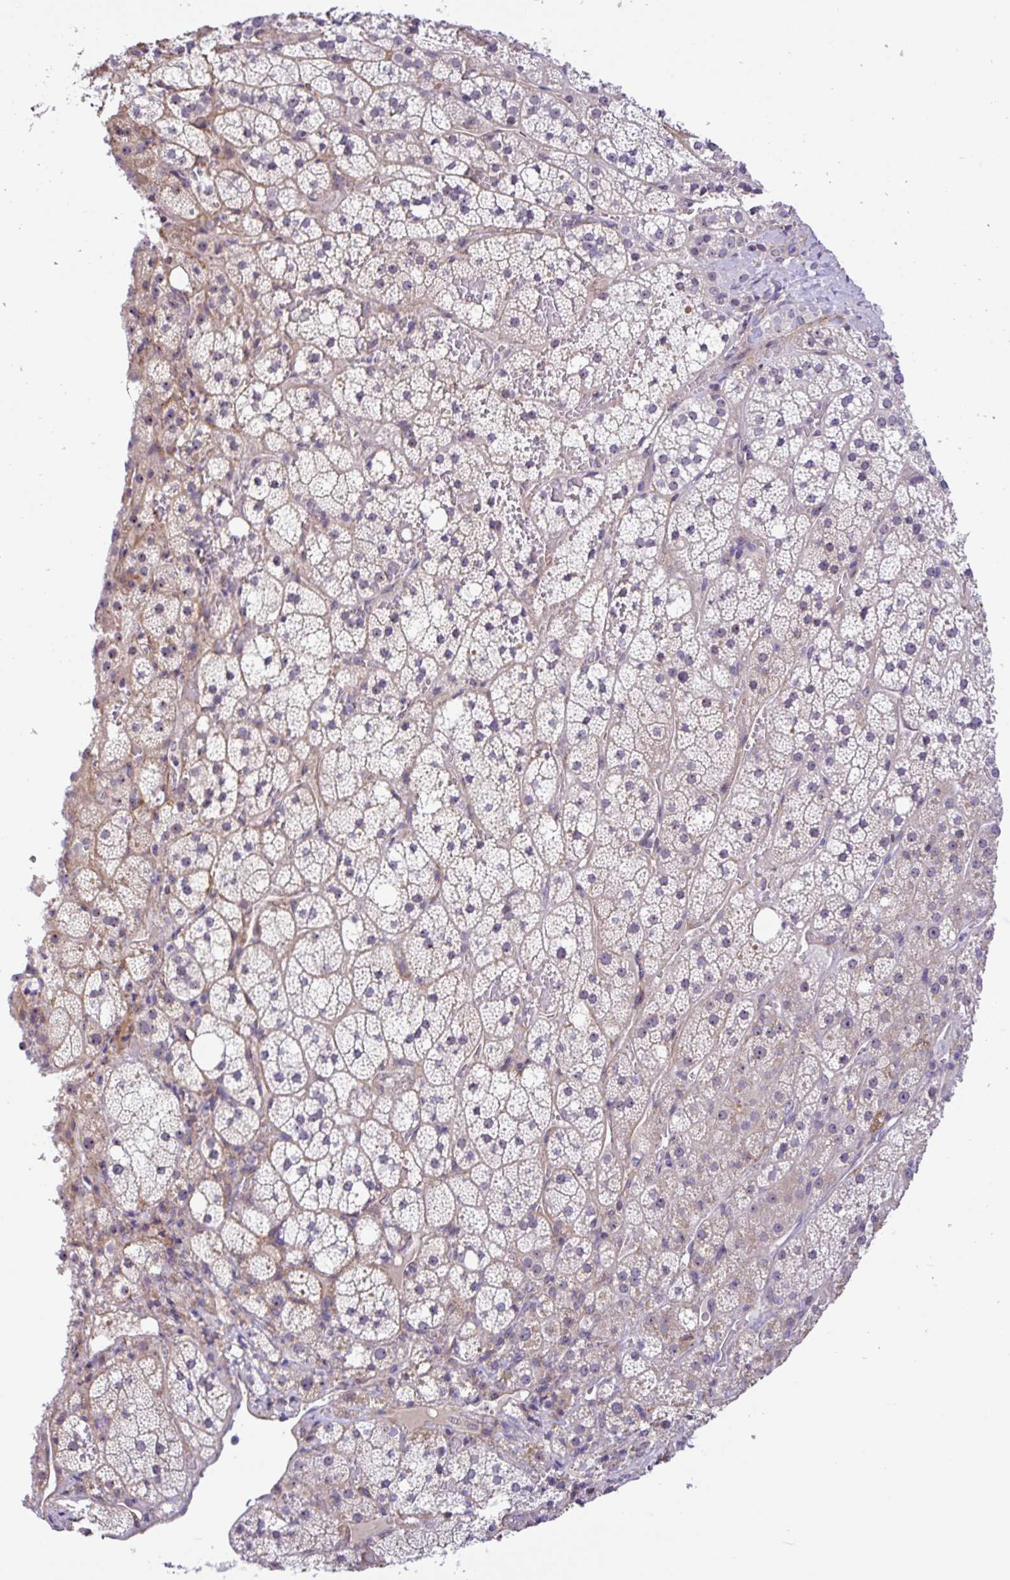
{"staining": {"intensity": "strong", "quantity": "25%-75%", "location": "cytoplasmic/membranous,nuclear"}, "tissue": "adrenal gland", "cell_type": "Glandular cells", "image_type": "normal", "snomed": [{"axis": "morphology", "description": "Normal tissue, NOS"}, {"axis": "topography", "description": "Adrenal gland"}], "caption": "High-magnification brightfield microscopy of normal adrenal gland stained with DAB (brown) and counterstained with hematoxylin (blue). glandular cells exhibit strong cytoplasmic/membranous,nuclear staining is appreciated in about25%-75% of cells.", "gene": "MXRA8", "patient": {"sex": "male", "age": 53}}